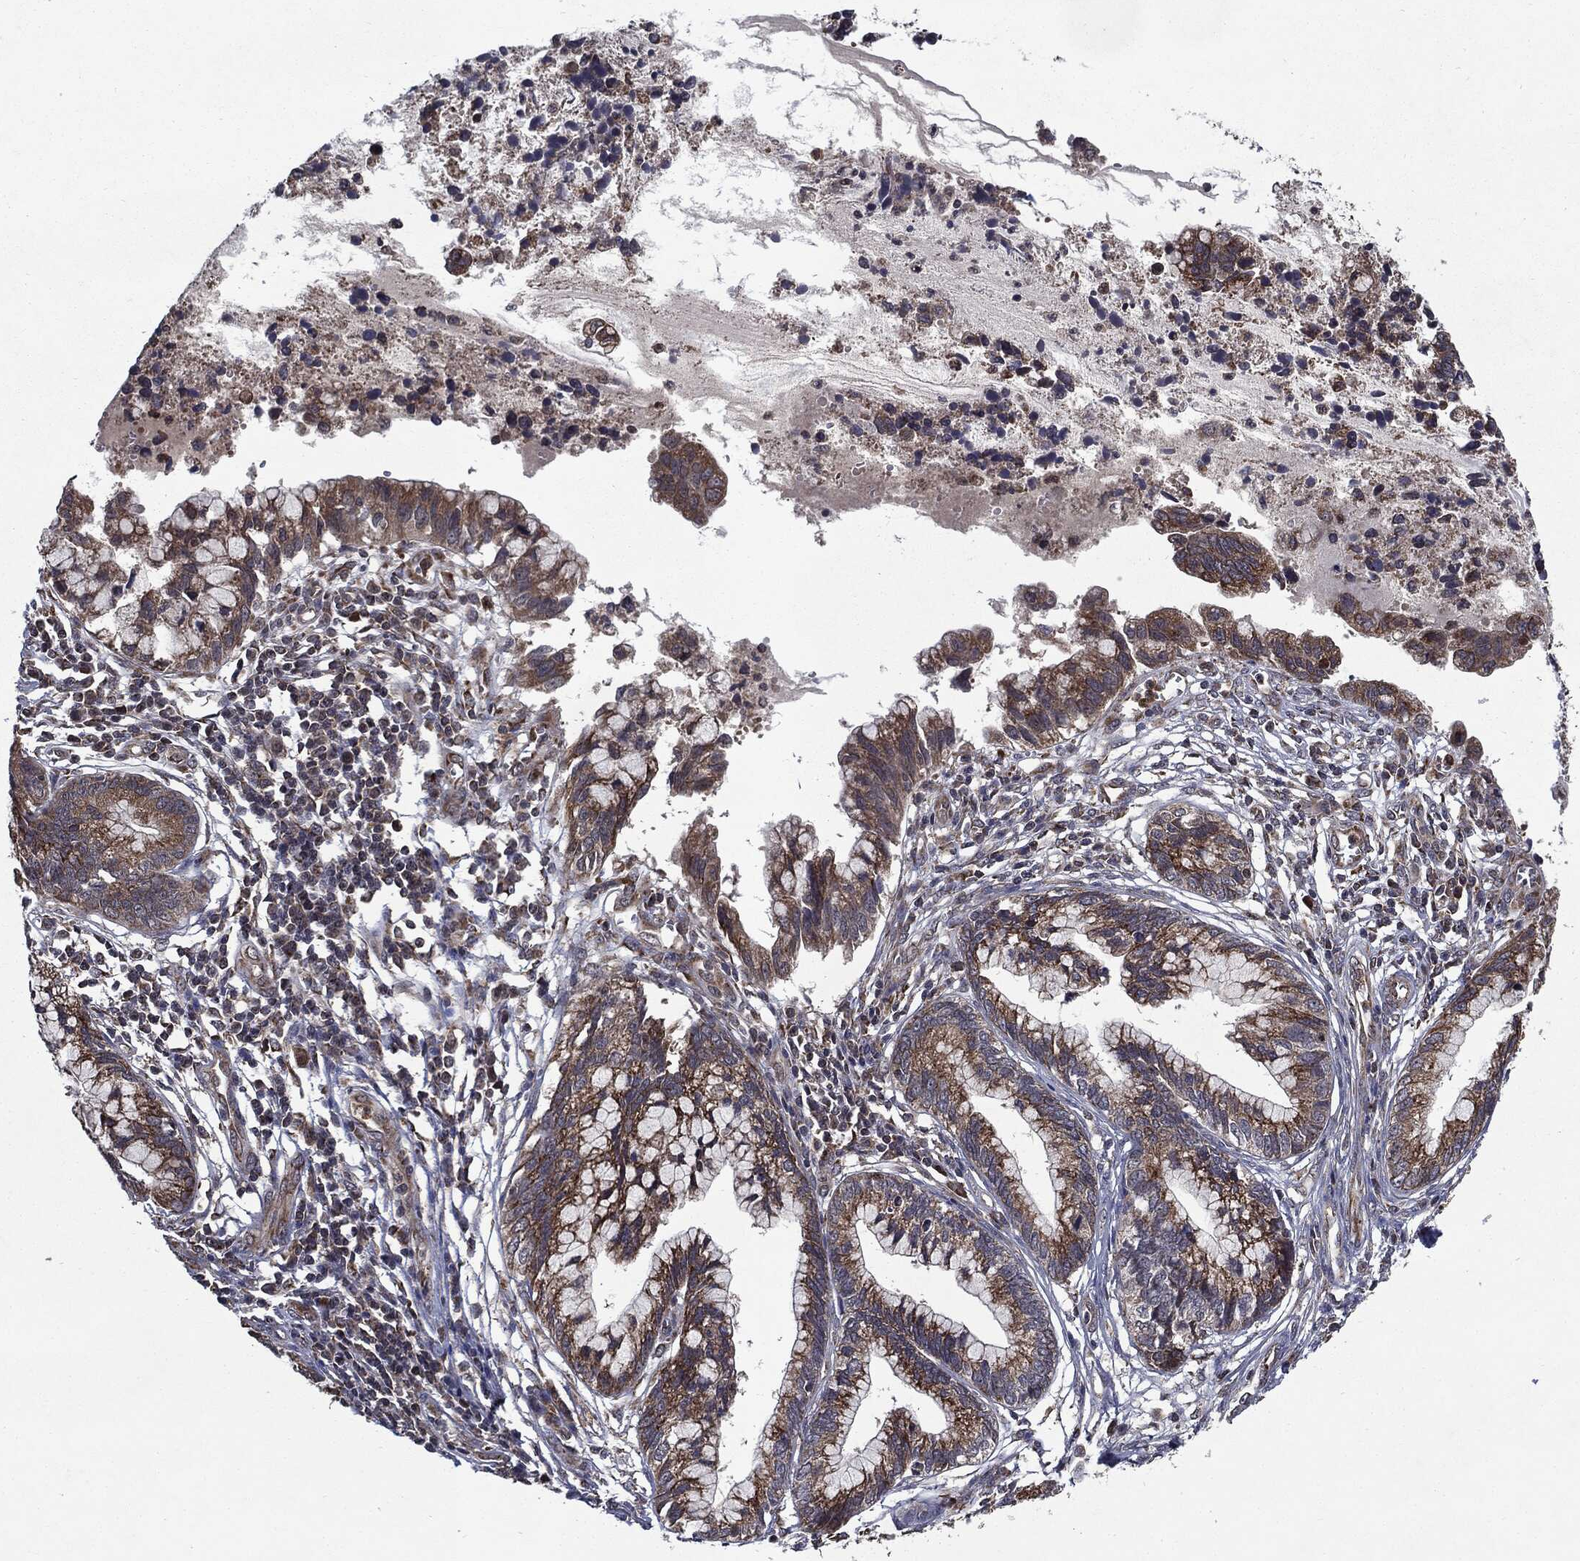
{"staining": {"intensity": "moderate", "quantity": ">75%", "location": "cytoplasmic/membranous"}, "tissue": "cervical cancer", "cell_type": "Tumor cells", "image_type": "cancer", "snomed": [{"axis": "morphology", "description": "Adenocarcinoma, NOS"}, {"axis": "topography", "description": "Cervix"}], "caption": "Immunohistochemistry (DAB (3,3'-diaminobenzidine)) staining of human cervical cancer exhibits moderate cytoplasmic/membranous protein staining in about >75% of tumor cells. The staining is performed using DAB (3,3'-diaminobenzidine) brown chromogen to label protein expression. The nuclei are counter-stained blue using hematoxylin.", "gene": "HDAC5", "patient": {"sex": "female", "age": 44}}